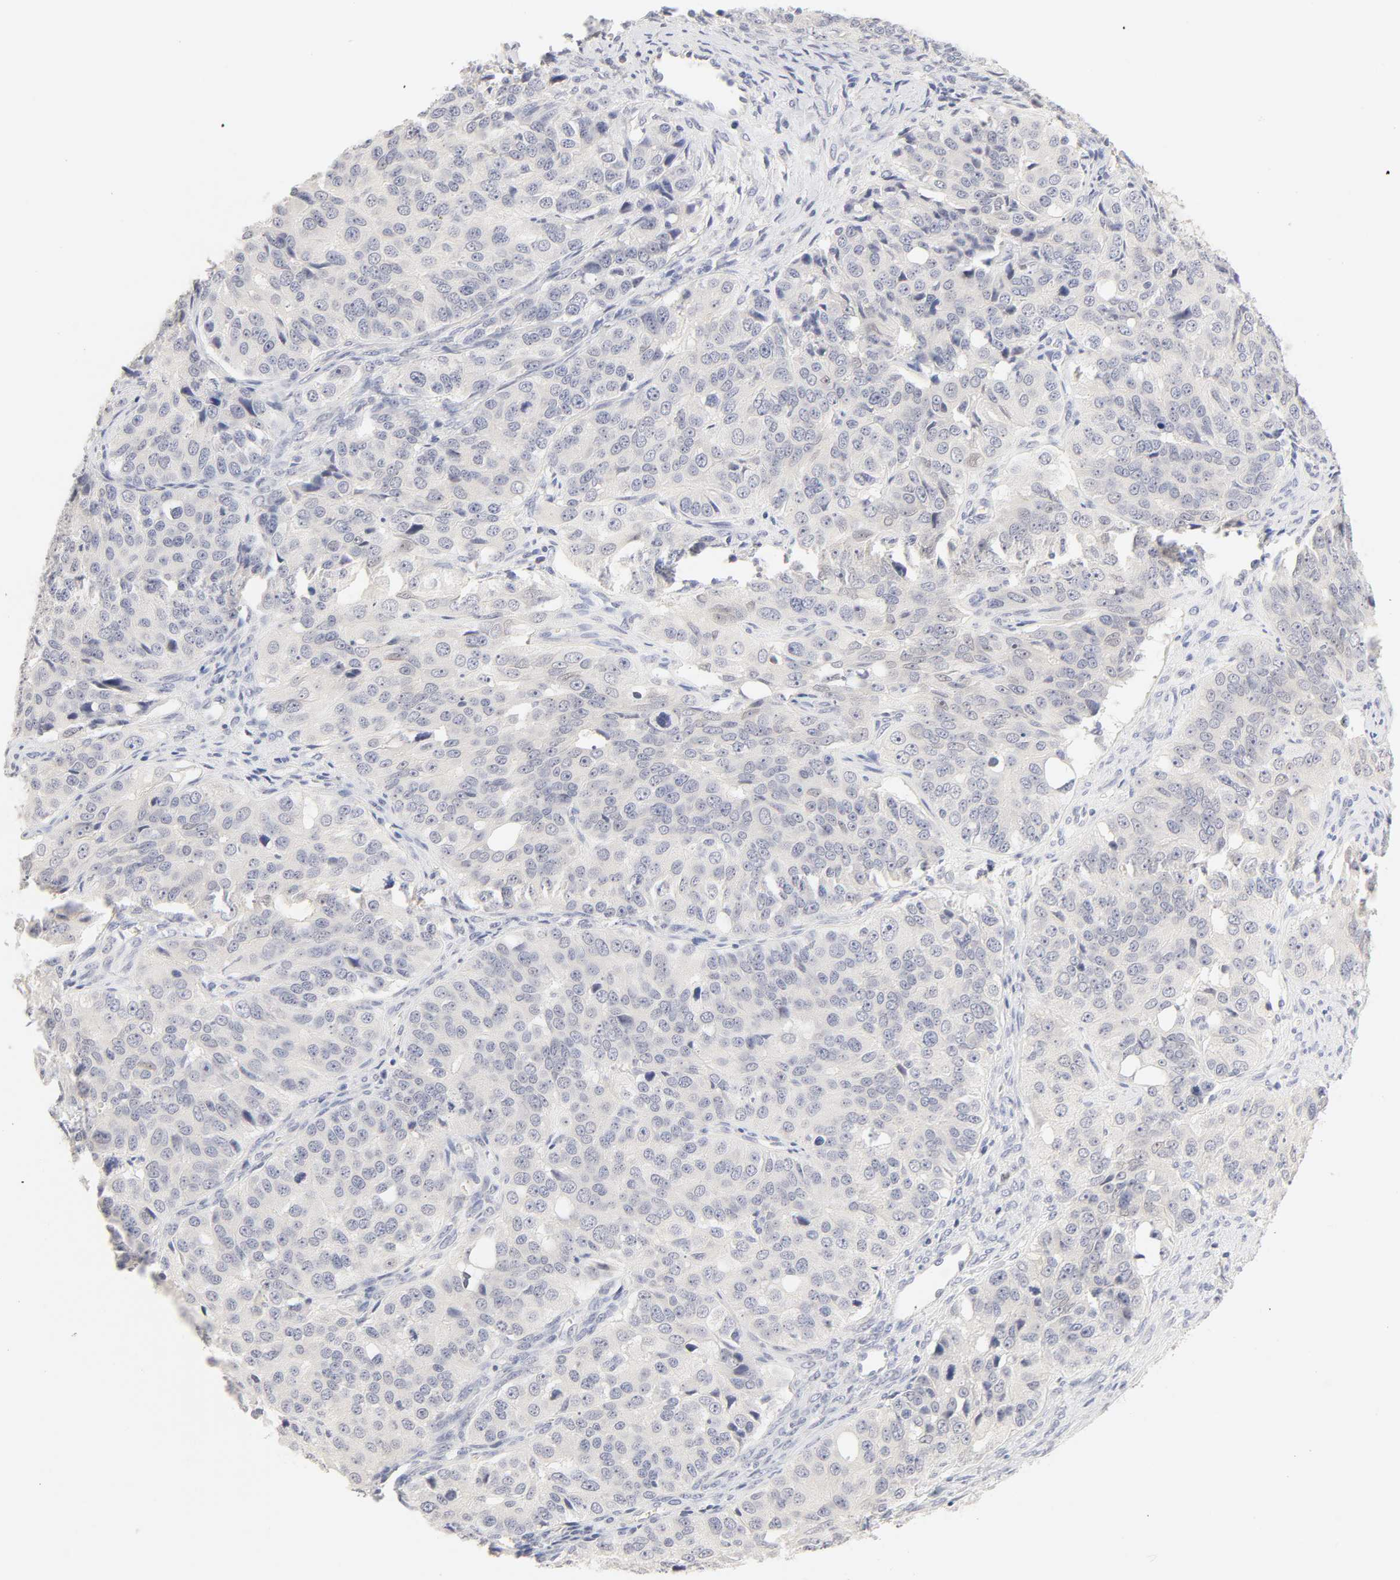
{"staining": {"intensity": "negative", "quantity": "none", "location": "none"}, "tissue": "ovarian cancer", "cell_type": "Tumor cells", "image_type": "cancer", "snomed": [{"axis": "morphology", "description": "Carcinoma, endometroid"}, {"axis": "topography", "description": "Ovary"}], "caption": "Micrograph shows no protein expression in tumor cells of ovarian cancer tissue.", "gene": "CYP4B1", "patient": {"sex": "female", "age": 51}}